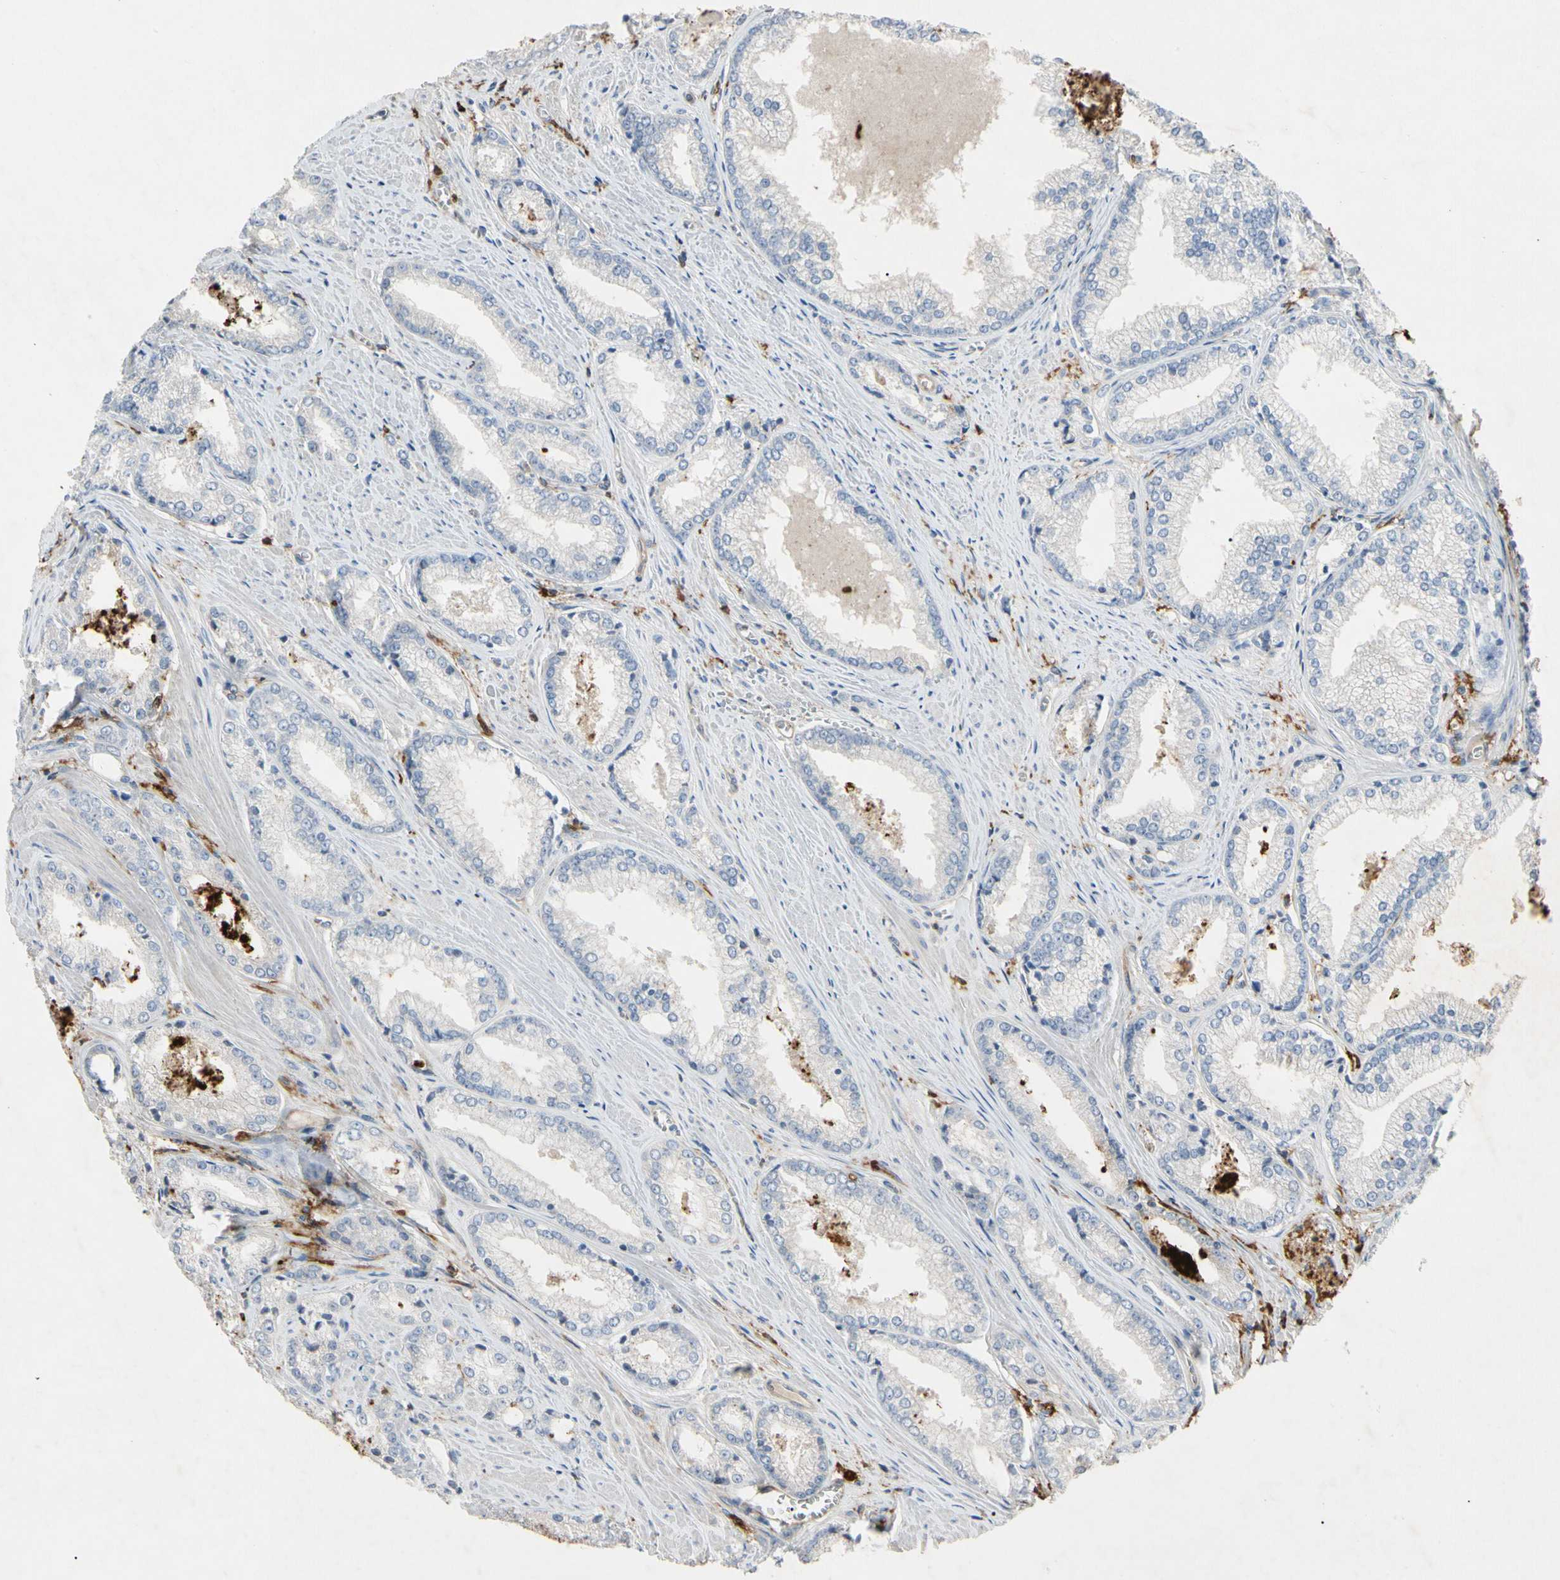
{"staining": {"intensity": "negative", "quantity": "none", "location": "none"}, "tissue": "prostate cancer", "cell_type": "Tumor cells", "image_type": "cancer", "snomed": [{"axis": "morphology", "description": "Adenocarcinoma, Low grade"}, {"axis": "topography", "description": "Prostate"}], "caption": "This is a image of IHC staining of prostate cancer, which shows no positivity in tumor cells.", "gene": "GAS6", "patient": {"sex": "male", "age": 64}}